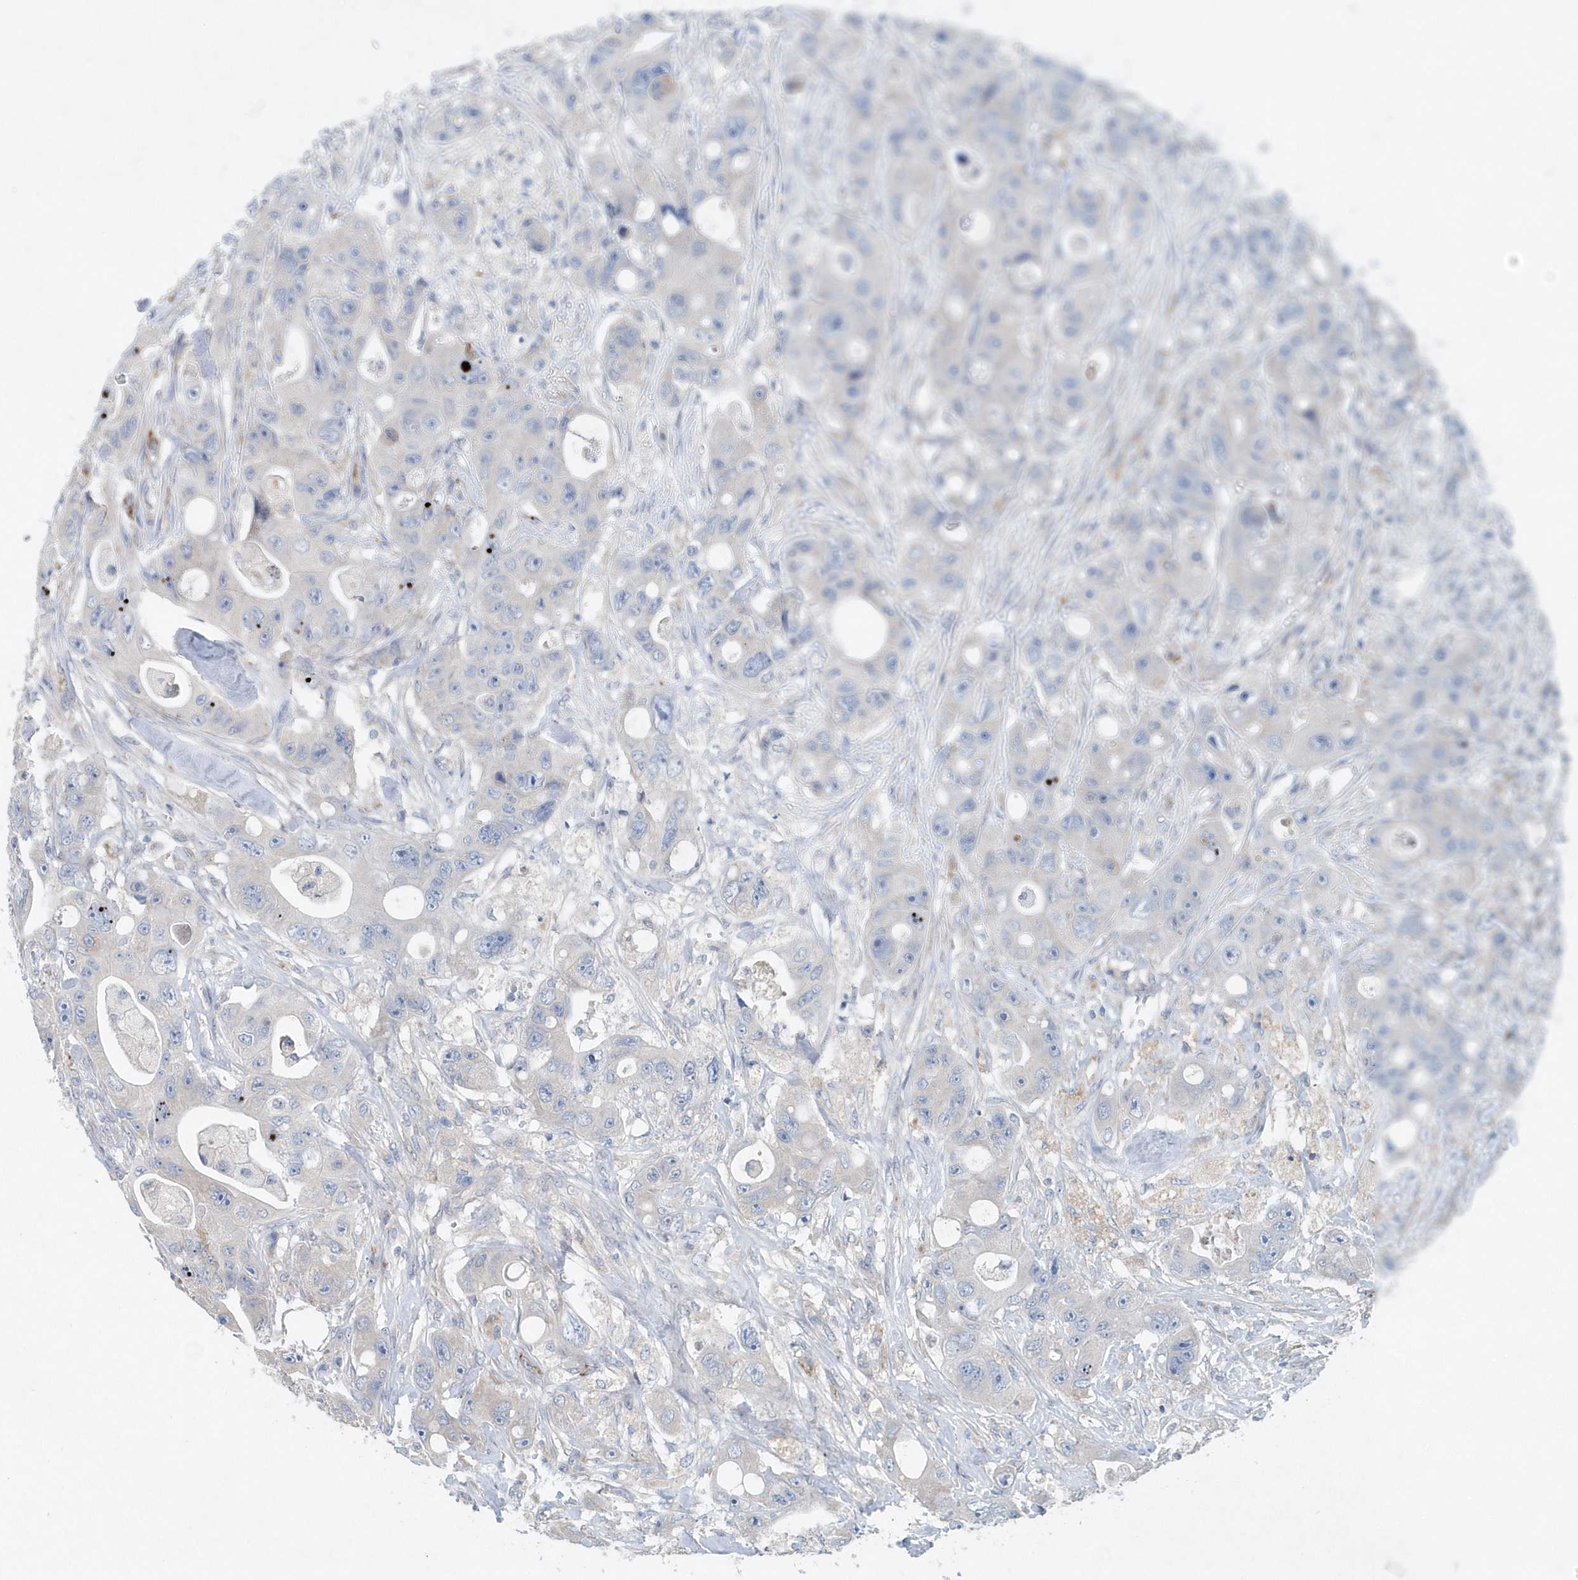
{"staining": {"intensity": "weak", "quantity": "<25%", "location": "cytoplasmic/membranous"}, "tissue": "colorectal cancer", "cell_type": "Tumor cells", "image_type": "cancer", "snomed": [{"axis": "morphology", "description": "Adenocarcinoma, NOS"}, {"axis": "topography", "description": "Colon"}], "caption": "IHC of colorectal adenocarcinoma exhibits no positivity in tumor cells.", "gene": "PFN2", "patient": {"sex": "female", "age": 46}}